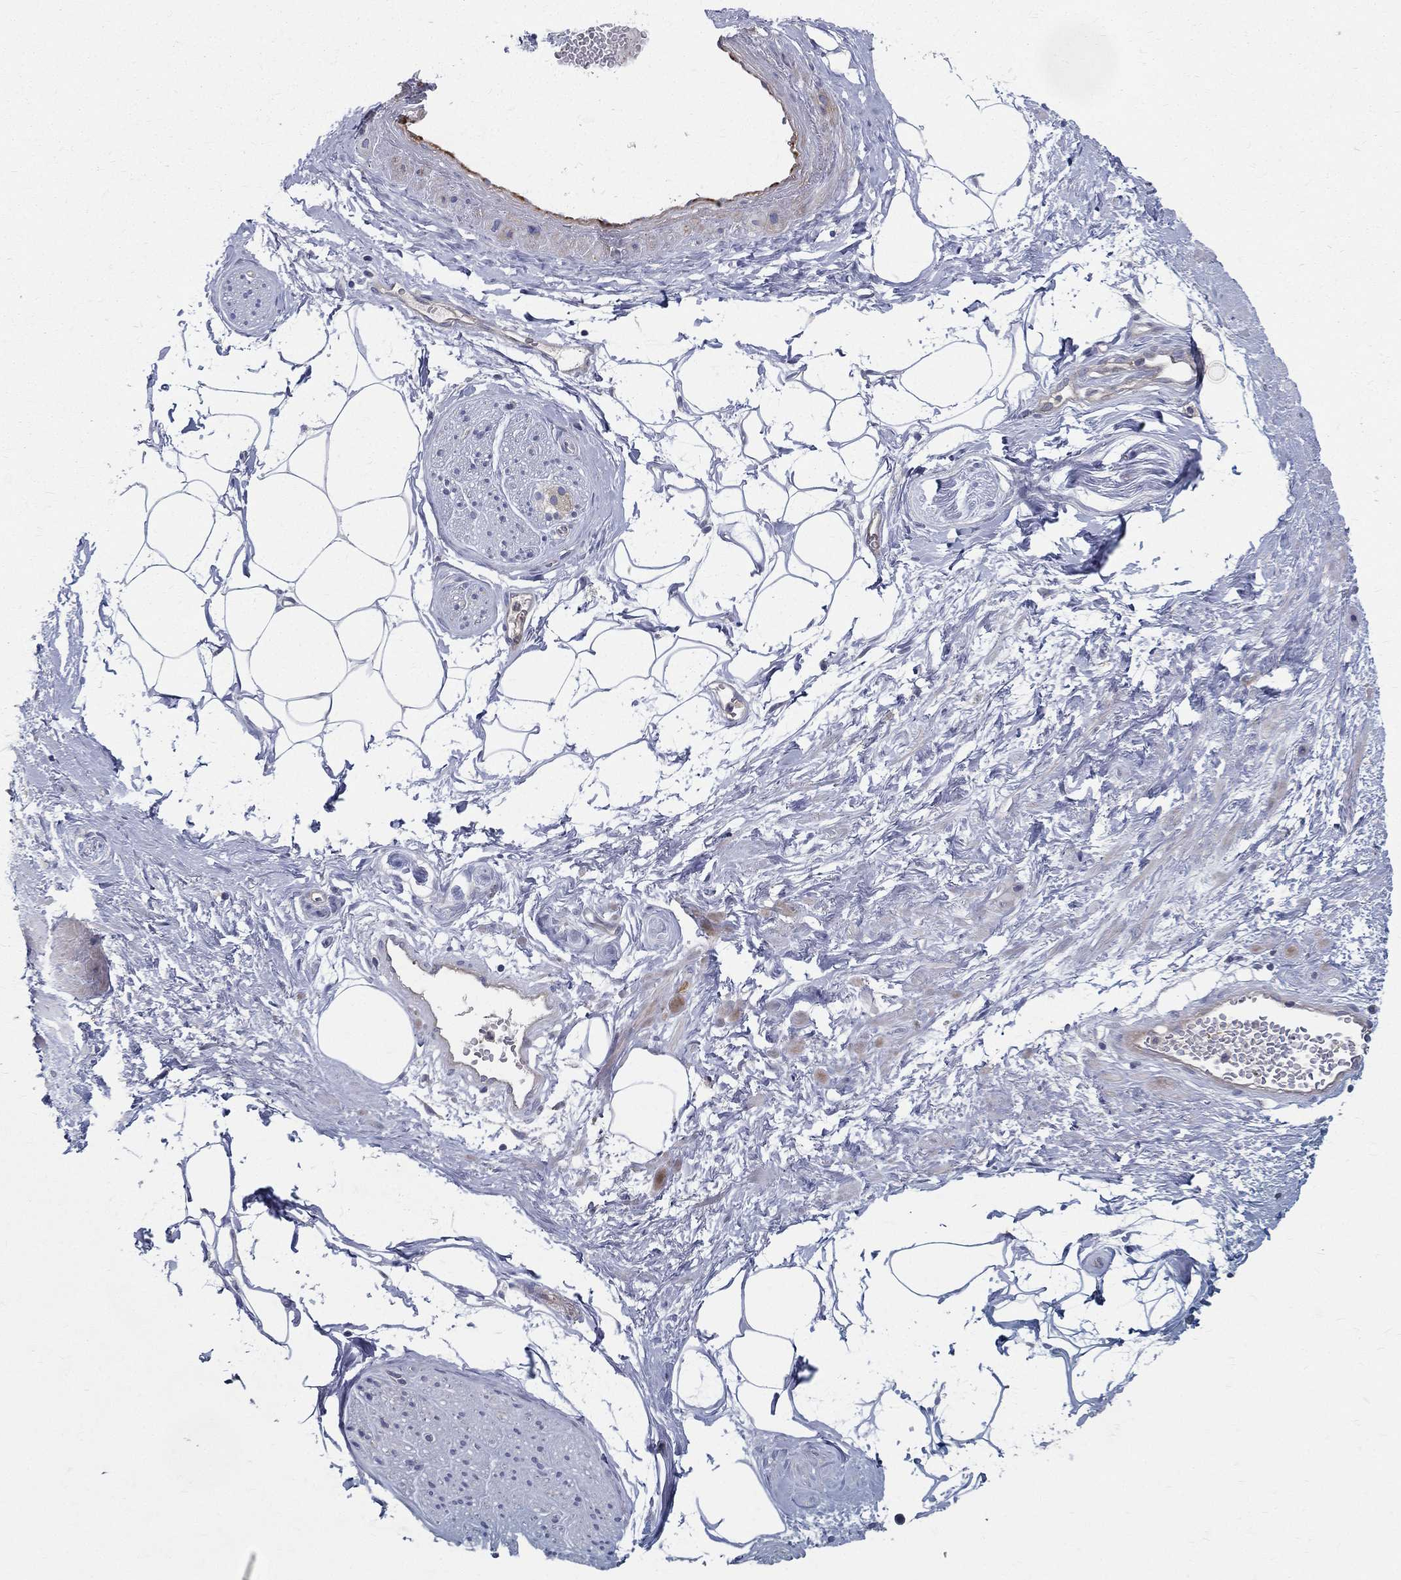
{"staining": {"intensity": "negative", "quantity": "none", "location": "none"}, "tissue": "adipose tissue", "cell_type": "Adipocytes", "image_type": "normal", "snomed": [{"axis": "morphology", "description": "Normal tissue, NOS"}, {"axis": "topography", "description": "Prostate"}, {"axis": "topography", "description": "Peripheral nerve tissue"}], "caption": "Immunohistochemical staining of normal human adipose tissue shows no significant positivity in adipocytes.", "gene": "POMZP3", "patient": {"sex": "male", "age": 57}}